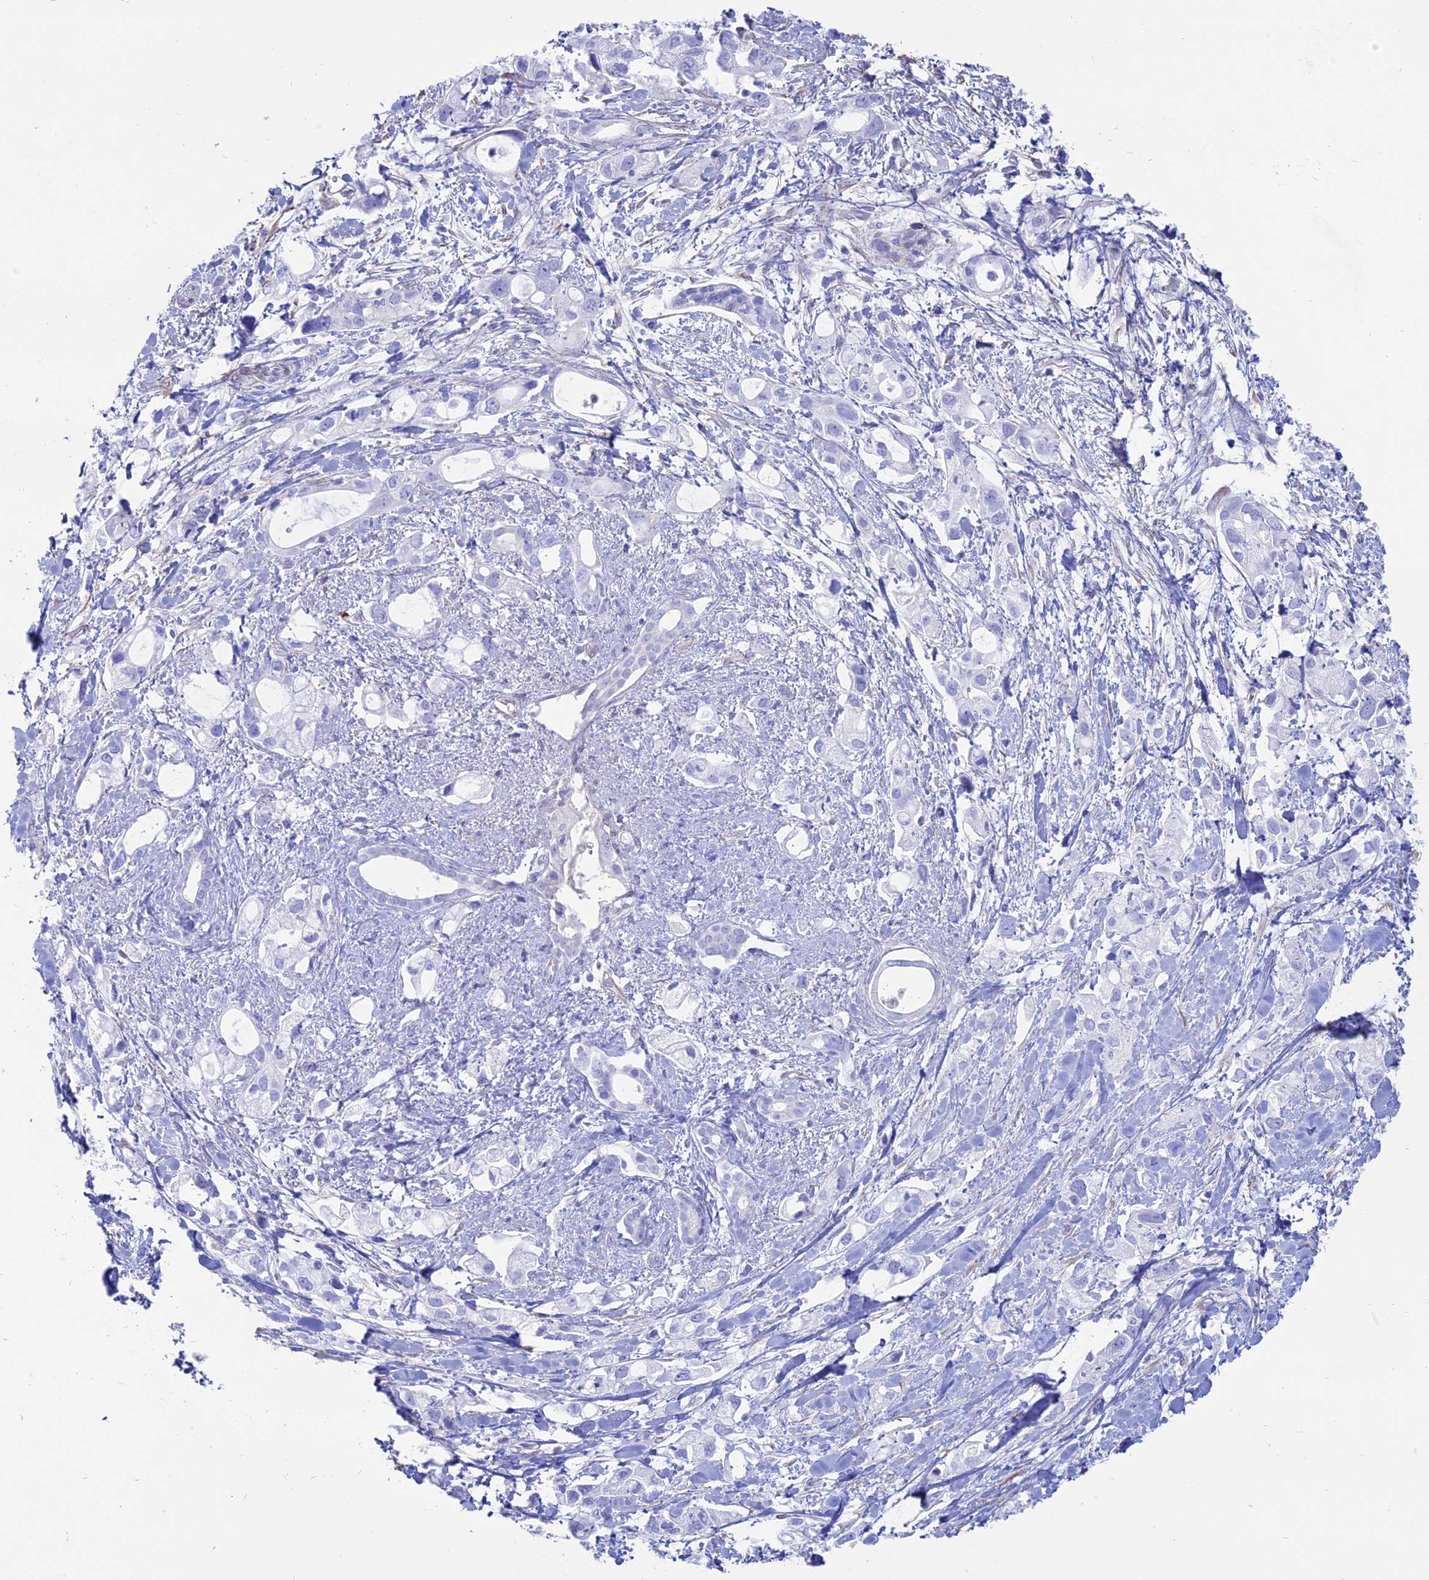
{"staining": {"intensity": "negative", "quantity": "none", "location": "none"}, "tissue": "pancreatic cancer", "cell_type": "Tumor cells", "image_type": "cancer", "snomed": [{"axis": "morphology", "description": "Adenocarcinoma, NOS"}, {"axis": "topography", "description": "Pancreas"}], "caption": "There is no significant positivity in tumor cells of pancreatic cancer (adenocarcinoma).", "gene": "OR2AE1", "patient": {"sex": "female", "age": 56}}